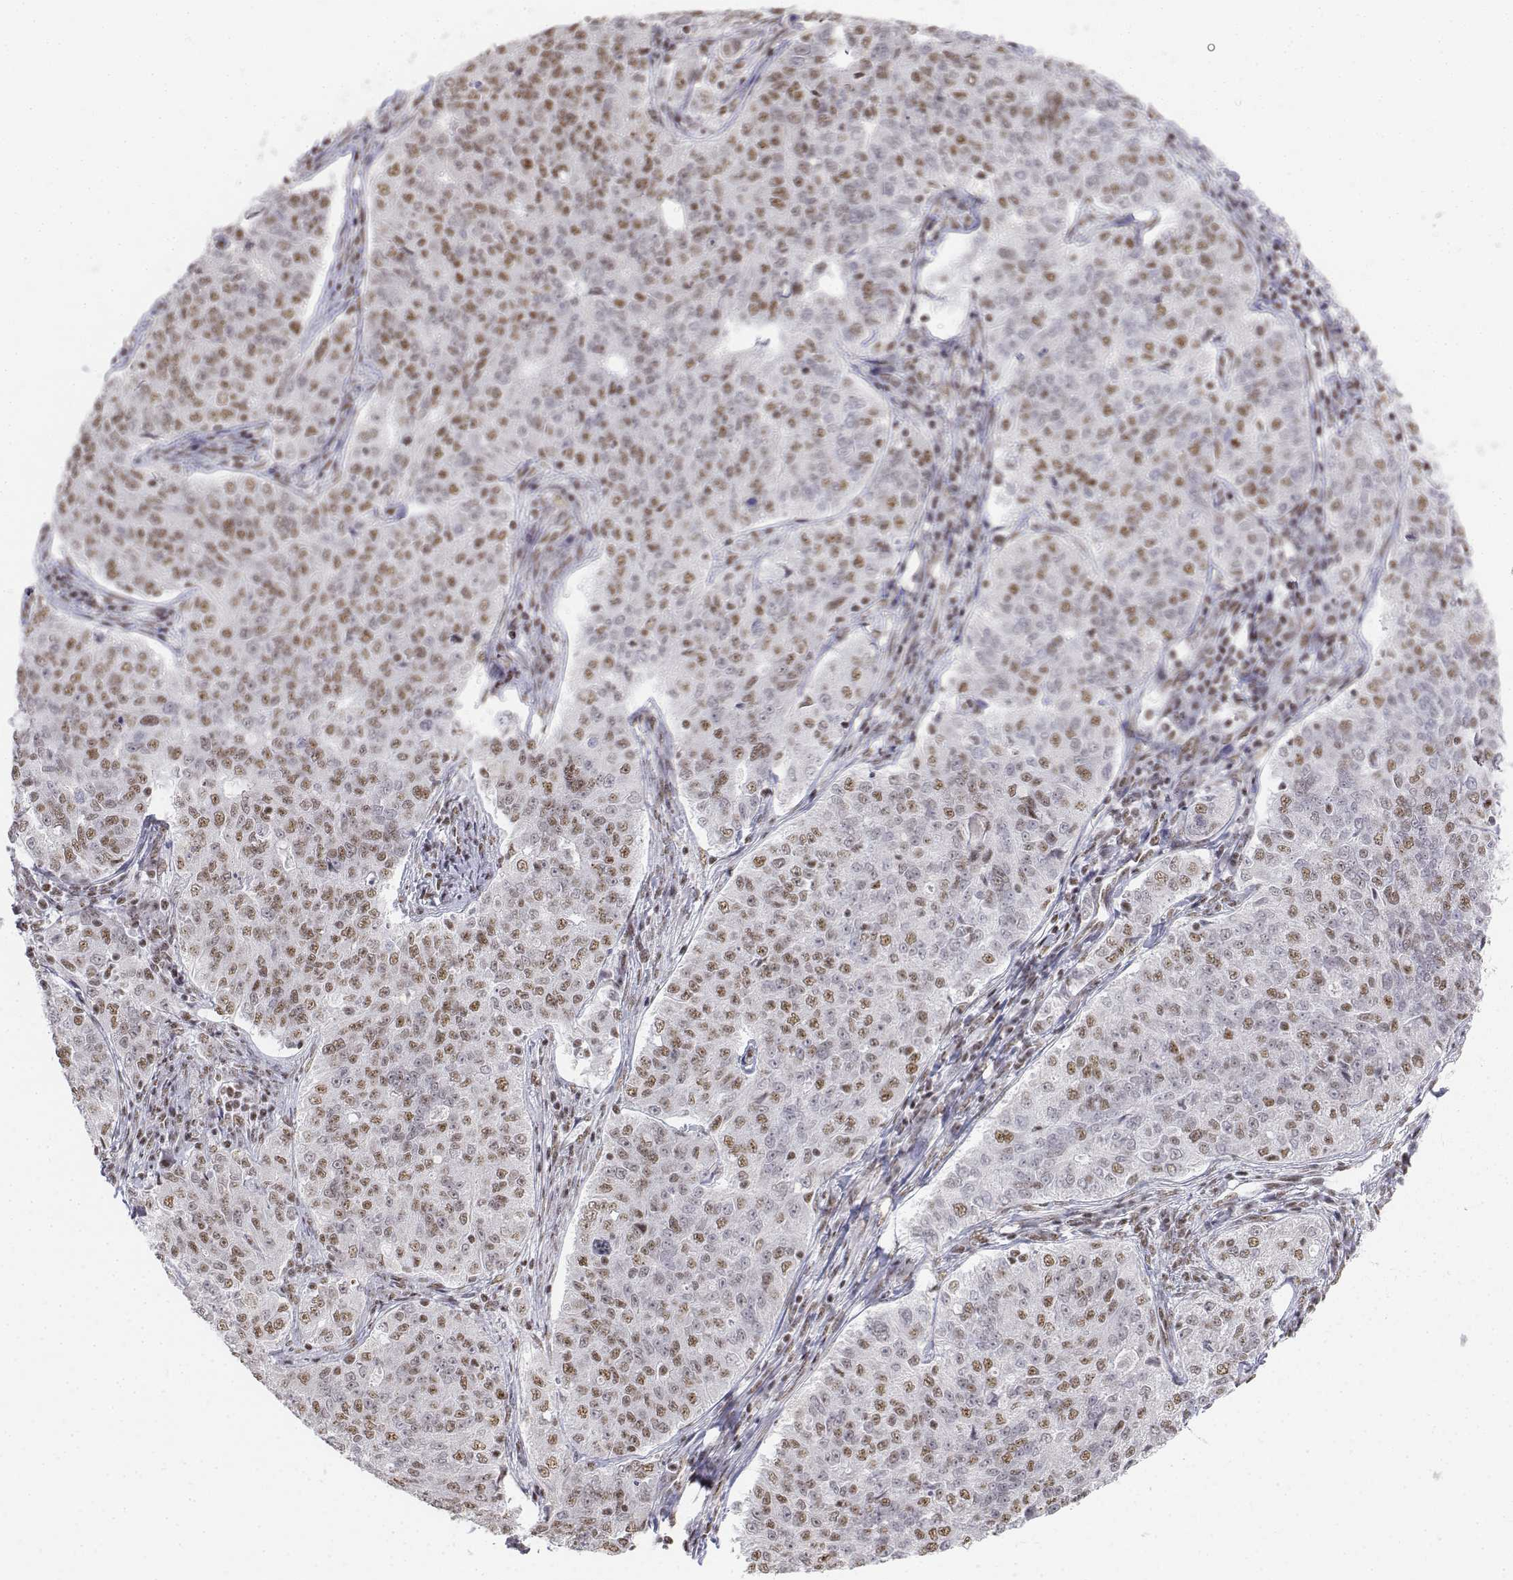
{"staining": {"intensity": "weak", "quantity": "25%-75%", "location": "nuclear"}, "tissue": "endometrial cancer", "cell_type": "Tumor cells", "image_type": "cancer", "snomed": [{"axis": "morphology", "description": "Adenocarcinoma, NOS"}, {"axis": "topography", "description": "Endometrium"}], "caption": "IHC of human adenocarcinoma (endometrial) exhibits low levels of weak nuclear expression in about 25%-75% of tumor cells.", "gene": "SETD1A", "patient": {"sex": "female", "age": 43}}